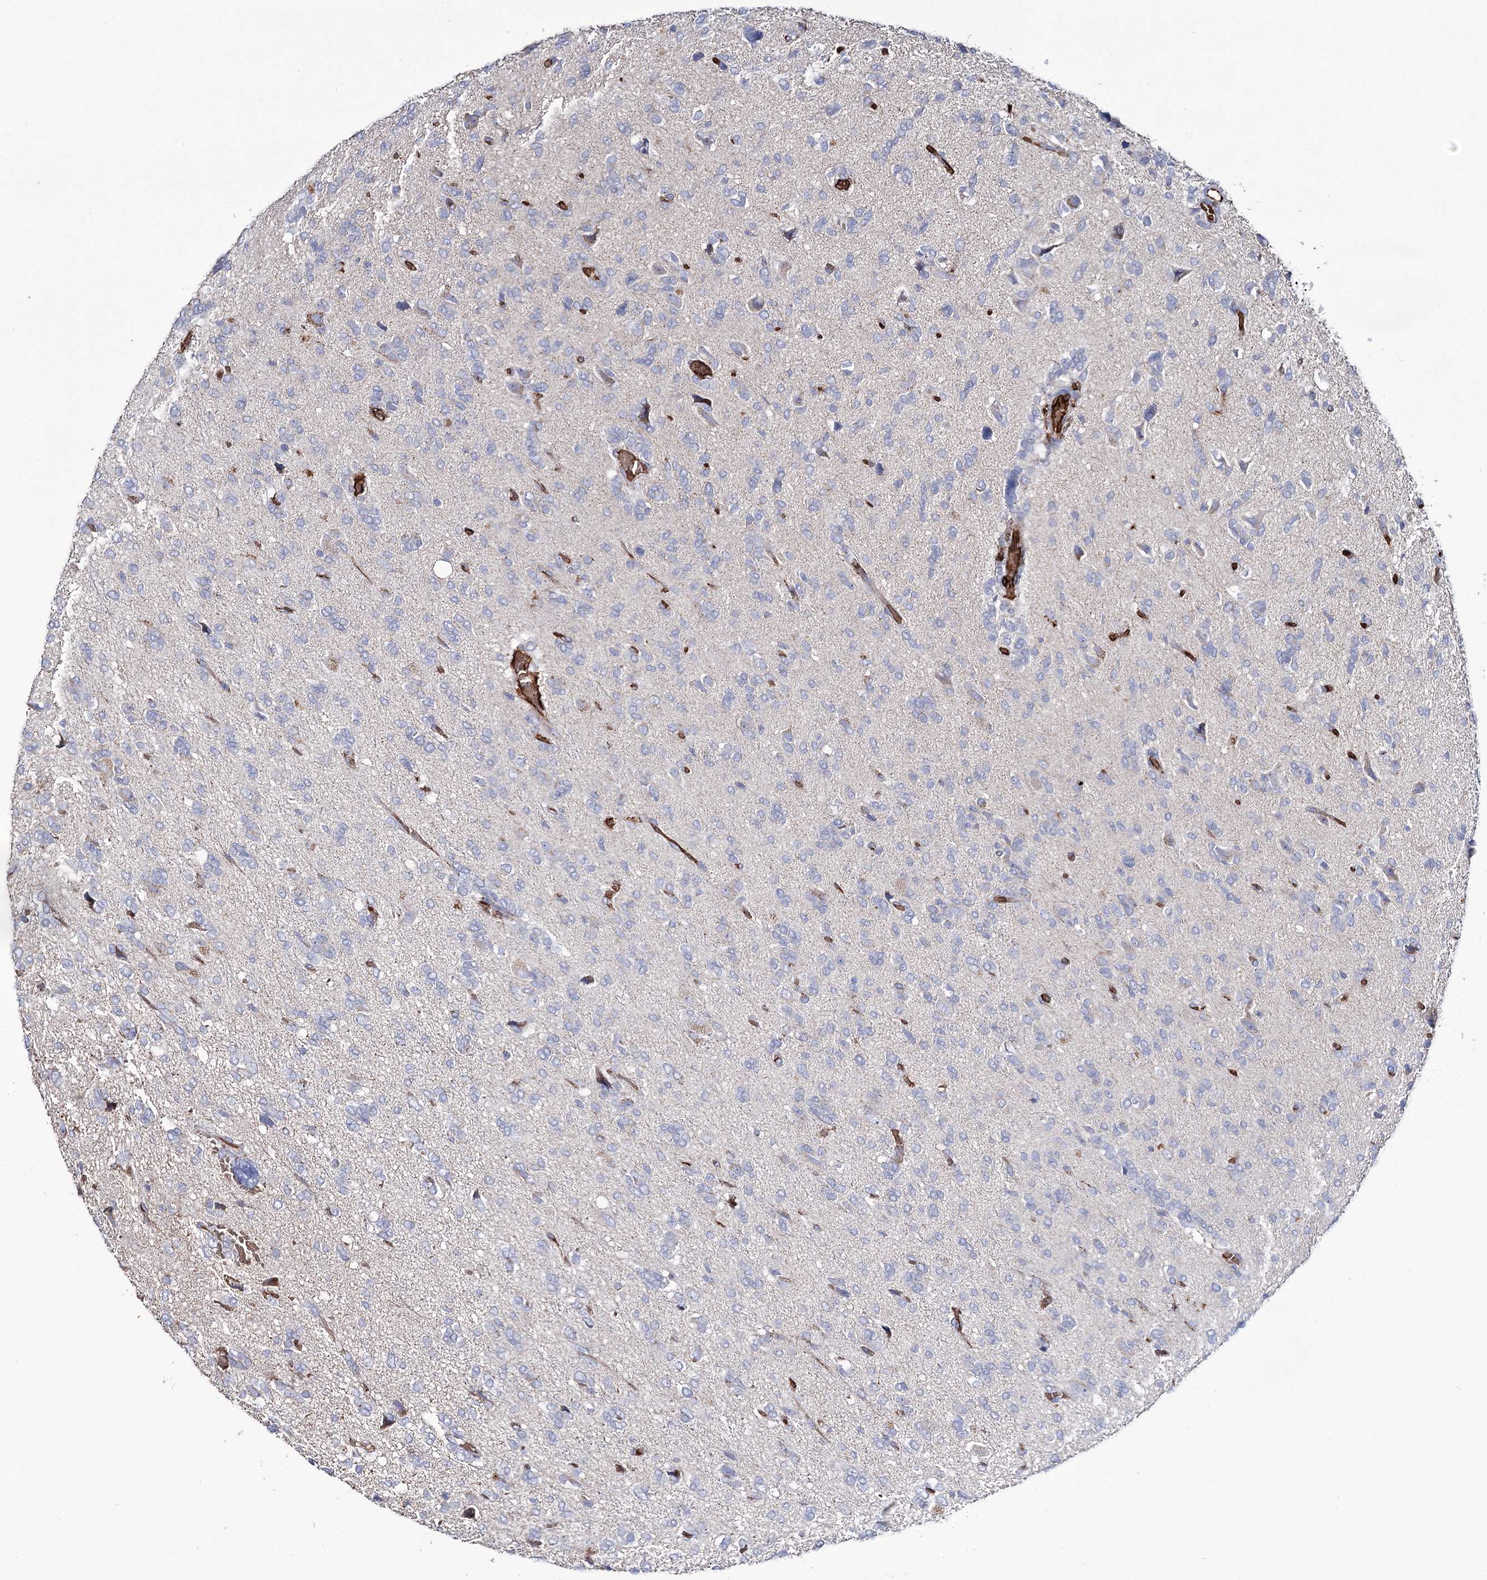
{"staining": {"intensity": "negative", "quantity": "none", "location": "none"}, "tissue": "glioma", "cell_type": "Tumor cells", "image_type": "cancer", "snomed": [{"axis": "morphology", "description": "Glioma, malignant, High grade"}, {"axis": "topography", "description": "Brain"}], "caption": "High-grade glioma (malignant) was stained to show a protein in brown. There is no significant expression in tumor cells.", "gene": "GBF1", "patient": {"sex": "female", "age": 59}}